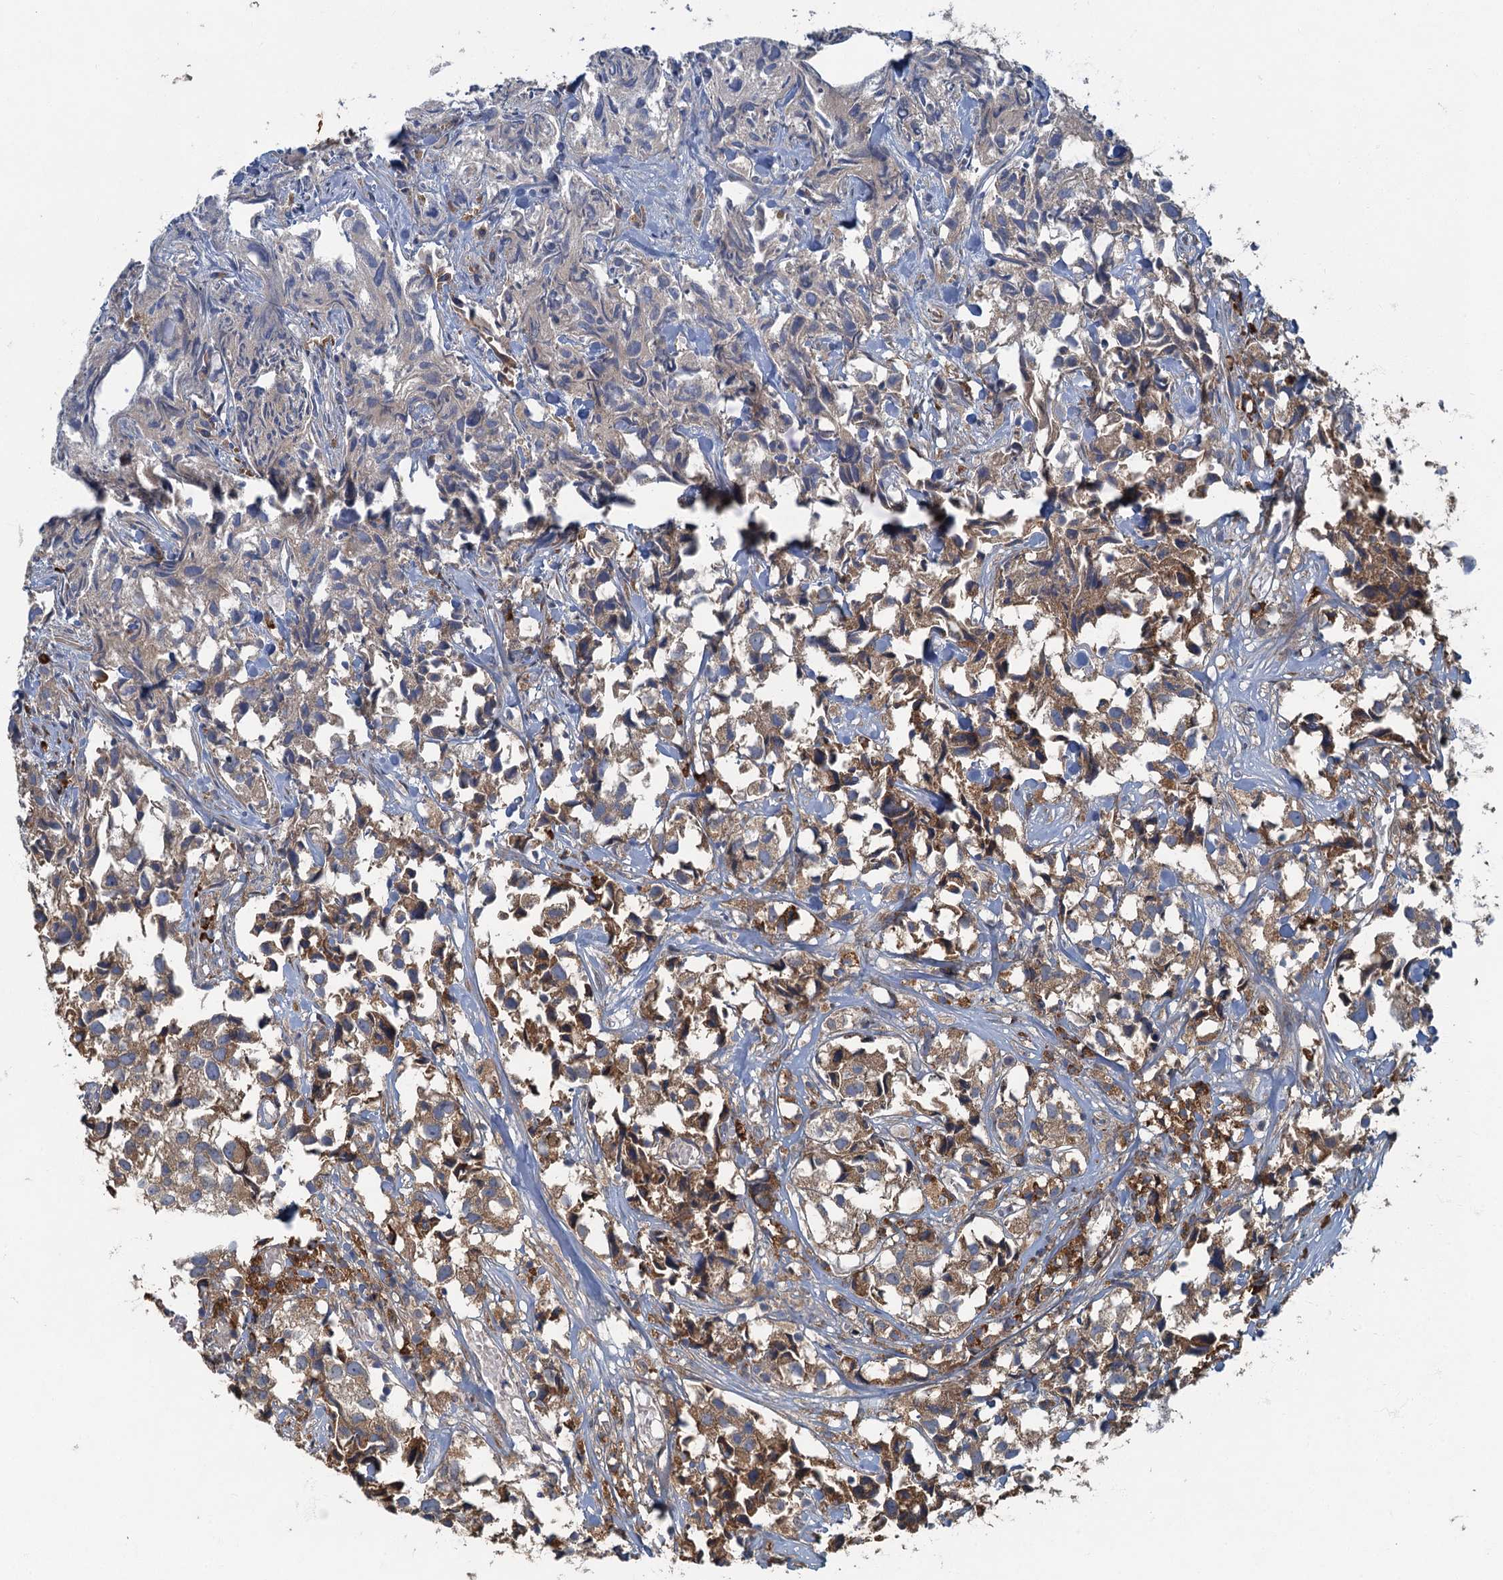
{"staining": {"intensity": "moderate", "quantity": ">75%", "location": "cytoplasmic/membranous"}, "tissue": "urothelial cancer", "cell_type": "Tumor cells", "image_type": "cancer", "snomed": [{"axis": "morphology", "description": "Urothelial carcinoma, High grade"}, {"axis": "topography", "description": "Urinary bladder"}], "caption": "IHC (DAB) staining of urothelial cancer exhibits moderate cytoplasmic/membranous protein expression in approximately >75% of tumor cells.", "gene": "SPDYC", "patient": {"sex": "female", "age": 75}}